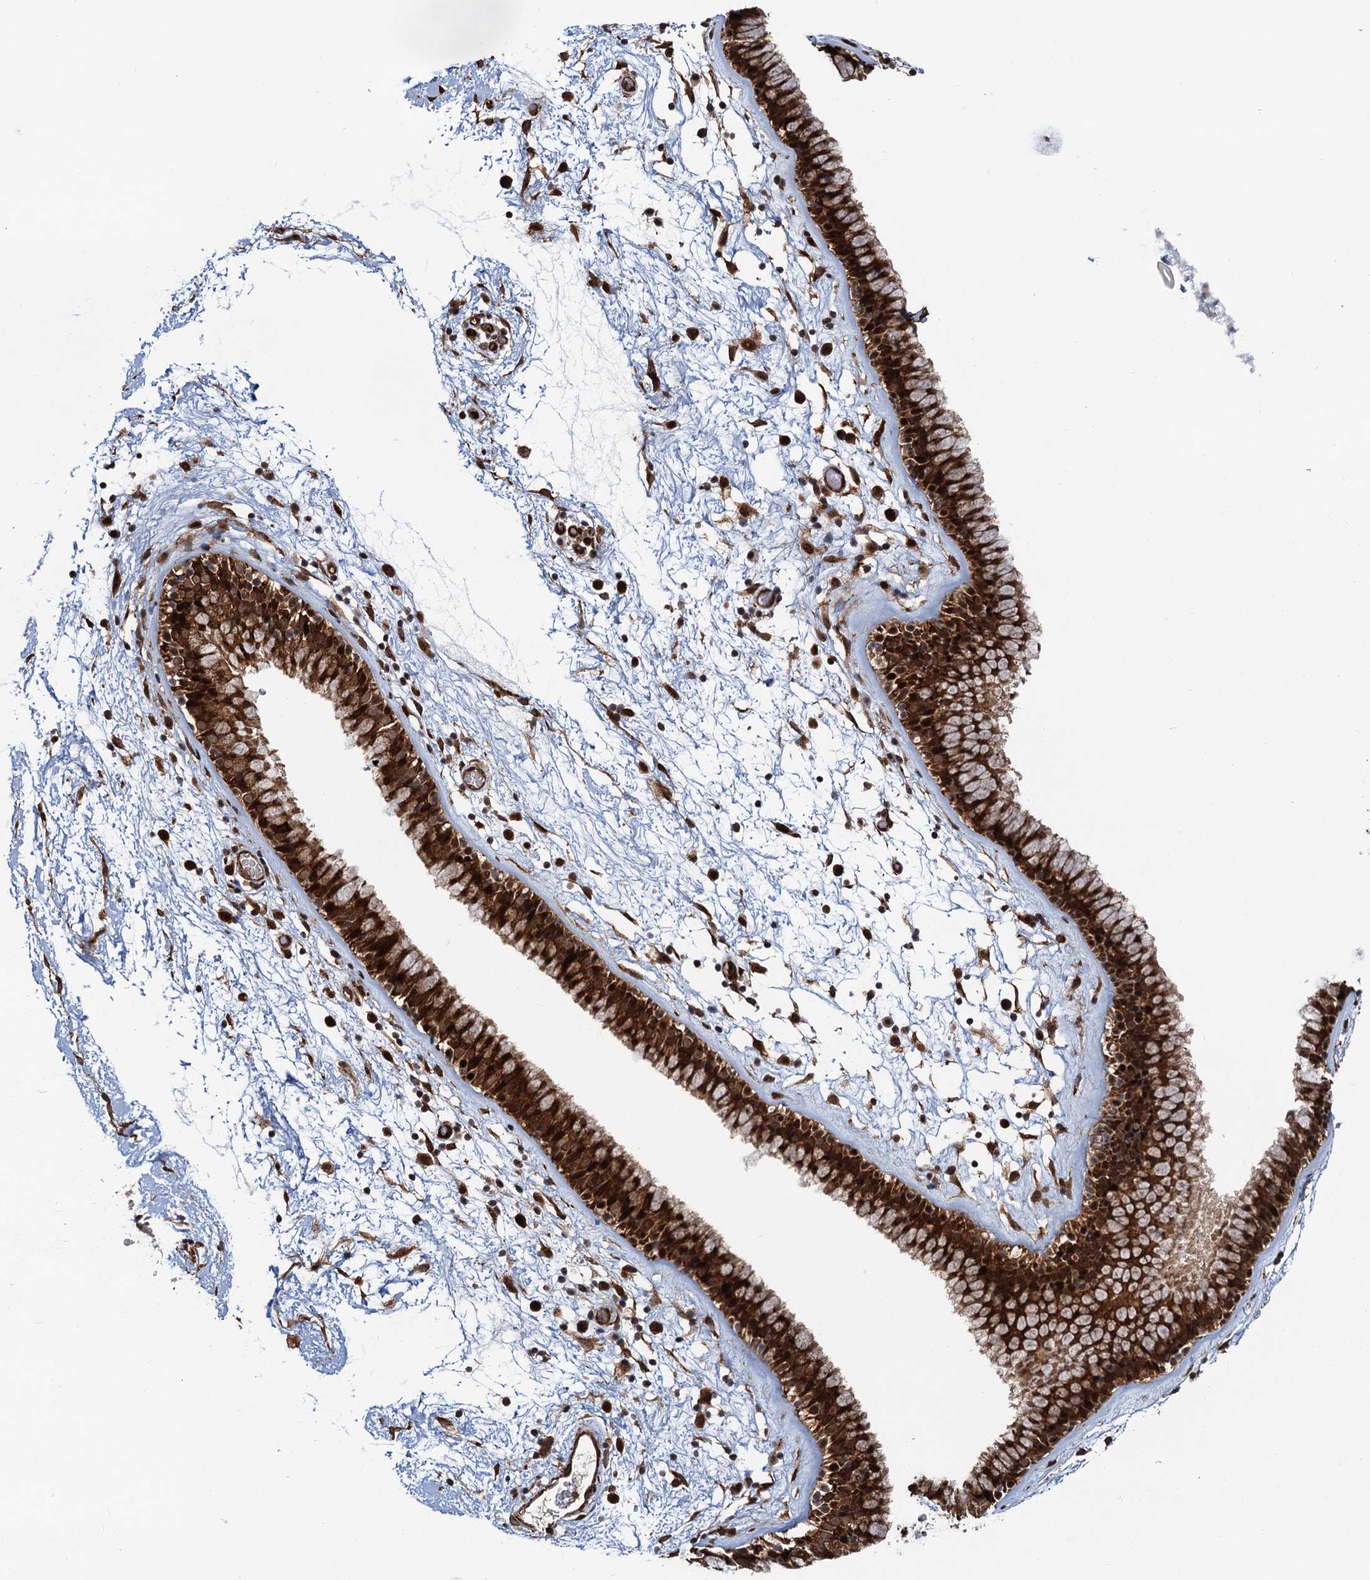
{"staining": {"intensity": "strong", "quantity": ">75%", "location": "cytoplasmic/membranous,nuclear"}, "tissue": "nasopharynx", "cell_type": "Respiratory epithelial cells", "image_type": "normal", "snomed": [{"axis": "morphology", "description": "Normal tissue, NOS"}, {"axis": "morphology", "description": "Inflammation, NOS"}, {"axis": "topography", "description": "Nasopharynx"}], "caption": "High-power microscopy captured an IHC histopathology image of normal nasopharynx, revealing strong cytoplasmic/membranous,nuclear positivity in approximately >75% of respiratory epithelial cells. (DAB IHC with brightfield microscopy, high magnification).", "gene": "SNRNP25", "patient": {"sex": "male", "age": 48}}